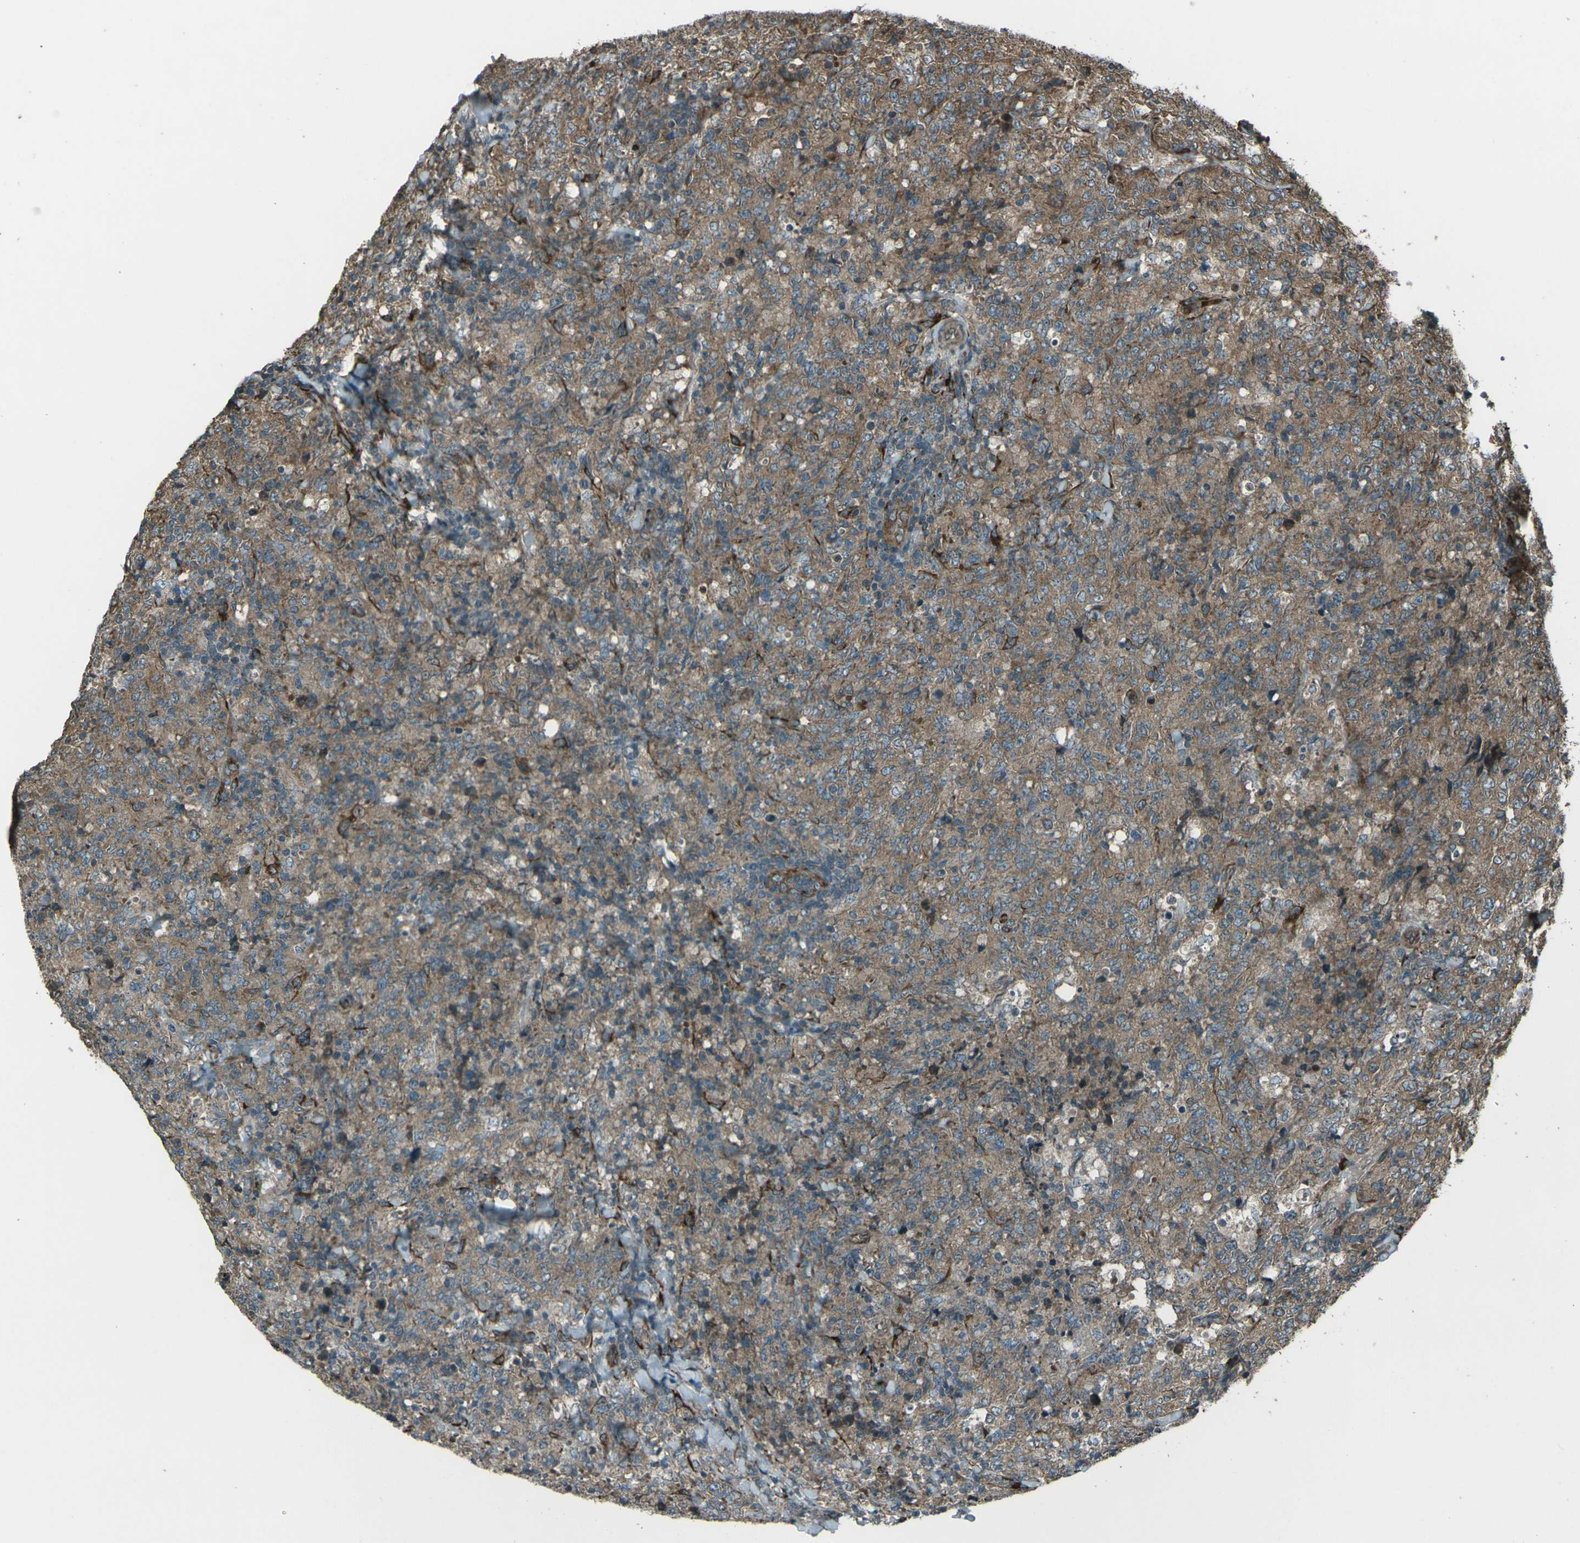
{"staining": {"intensity": "moderate", "quantity": ">75%", "location": "cytoplasmic/membranous"}, "tissue": "lymphoma", "cell_type": "Tumor cells", "image_type": "cancer", "snomed": [{"axis": "morphology", "description": "Malignant lymphoma, non-Hodgkin's type, High grade"}, {"axis": "topography", "description": "Tonsil"}], "caption": "Immunohistochemical staining of human lymphoma displays medium levels of moderate cytoplasmic/membranous expression in approximately >75% of tumor cells. (IHC, brightfield microscopy, high magnification).", "gene": "LSMEM1", "patient": {"sex": "female", "age": 36}}